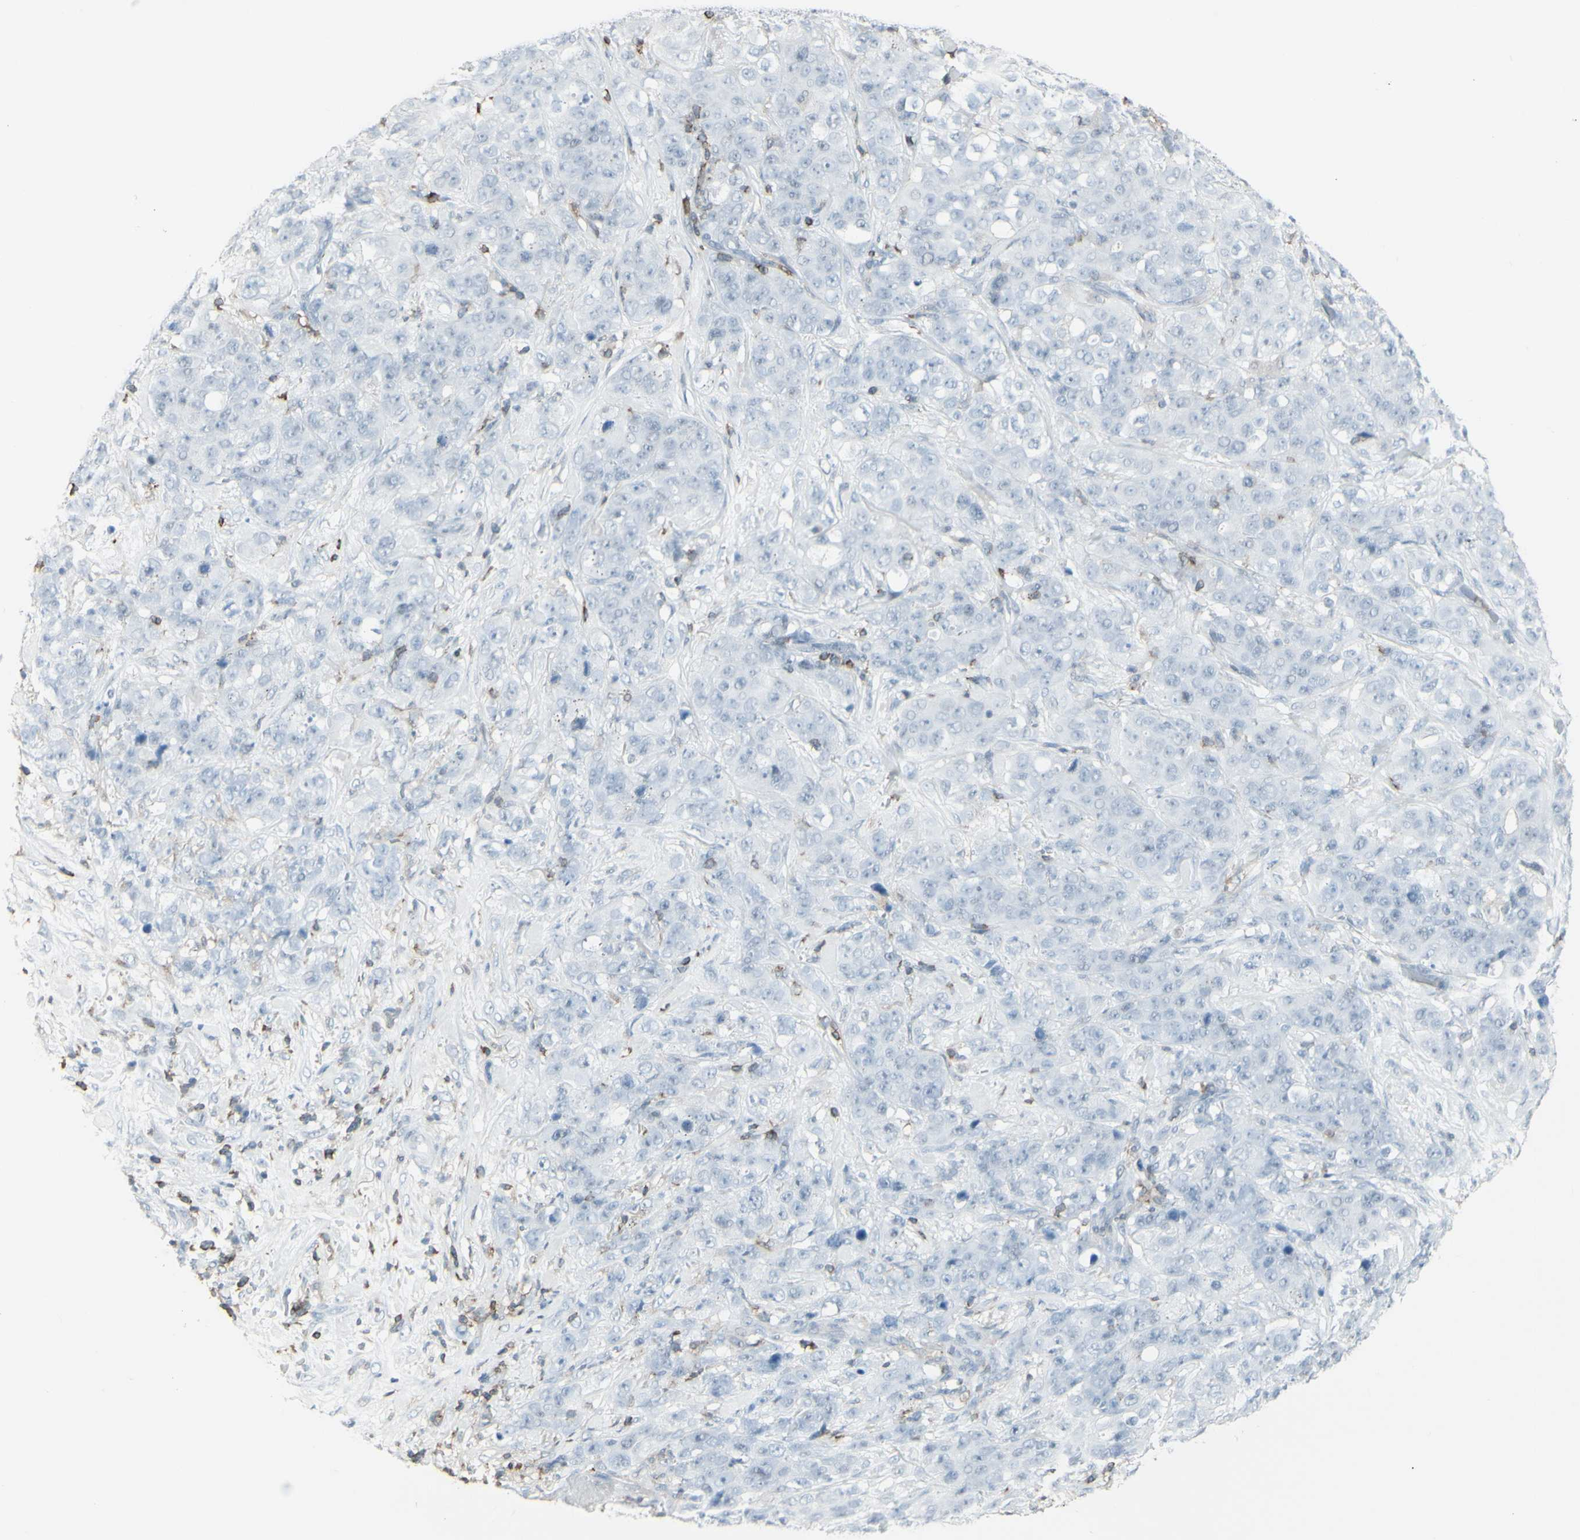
{"staining": {"intensity": "negative", "quantity": "none", "location": "none"}, "tissue": "stomach cancer", "cell_type": "Tumor cells", "image_type": "cancer", "snomed": [{"axis": "morphology", "description": "Adenocarcinoma, NOS"}, {"axis": "topography", "description": "Stomach"}], "caption": "Histopathology image shows no significant protein positivity in tumor cells of stomach cancer (adenocarcinoma).", "gene": "NRG1", "patient": {"sex": "male", "age": 48}}